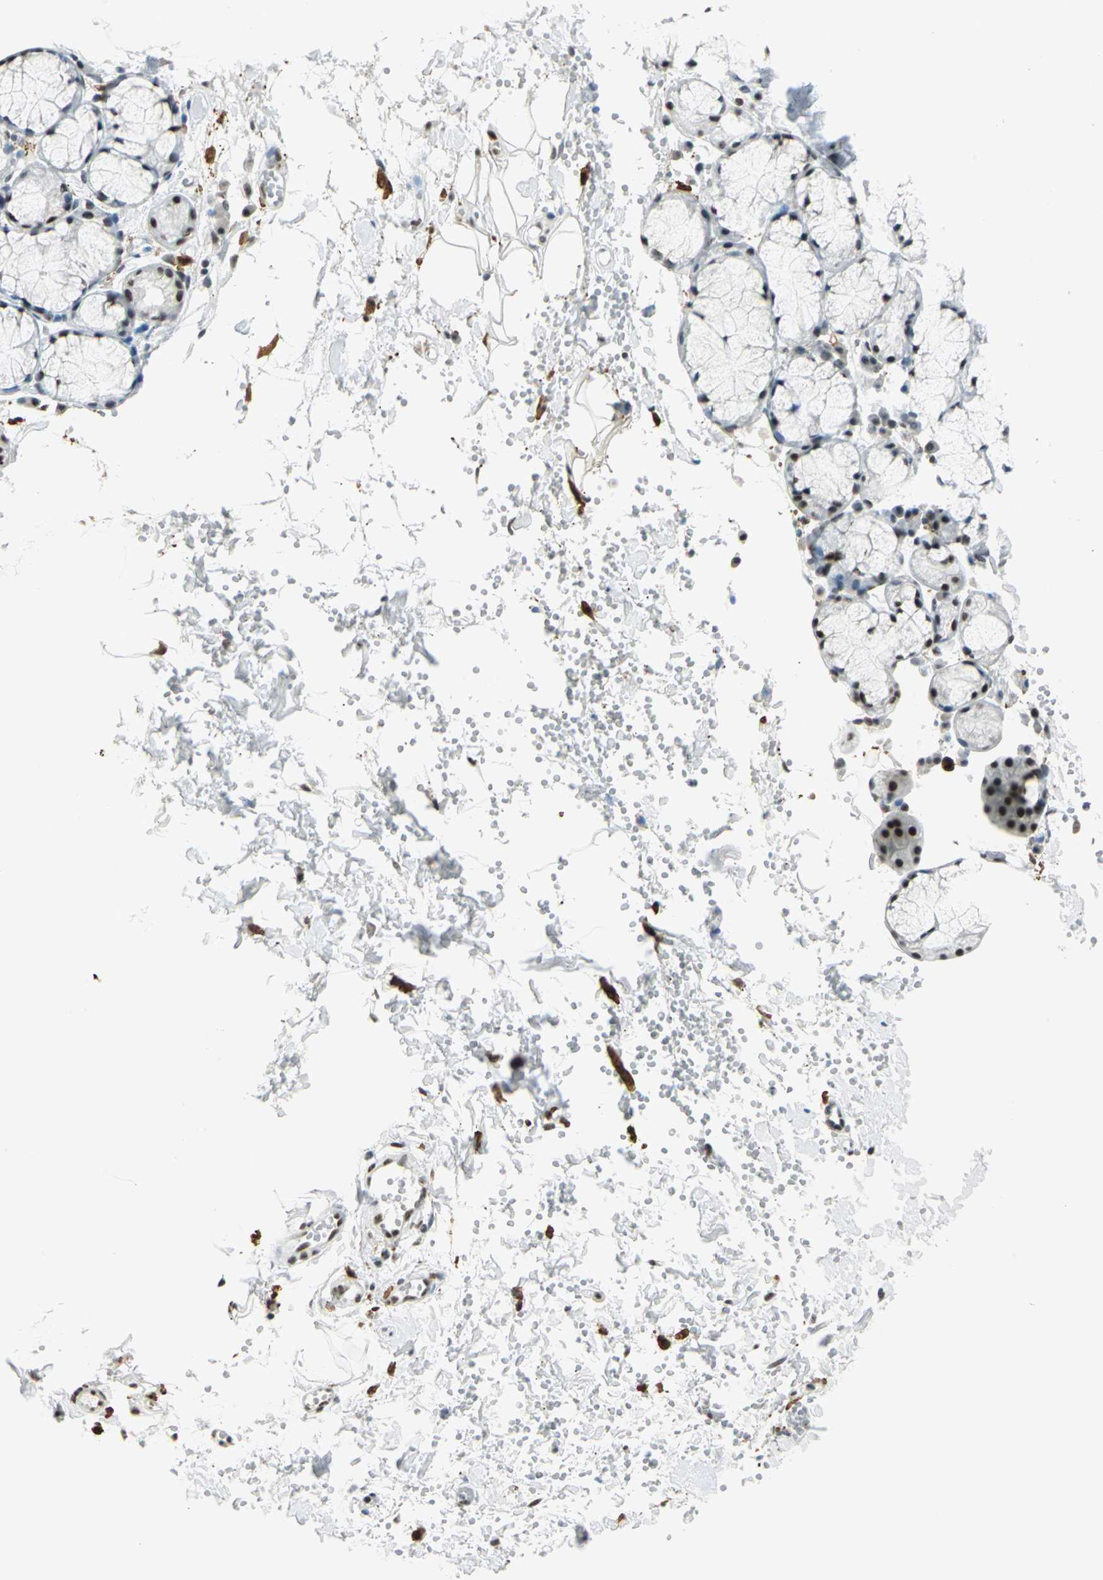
{"staining": {"intensity": "strong", "quantity": "<25%", "location": "nuclear"}, "tissue": "salivary gland", "cell_type": "Glandular cells", "image_type": "normal", "snomed": [{"axis": "morphology", "description": "Normal tissue, NOS"}, {"axis": "topography", "description": "Skeletal muscle"}, {"axis": "topography", "description": "Oral tissue"}, {"axis": "topography", "description": "Salivary gland"}, {"axis": "topography", "description": "Peripheral nerve tissue"}], "caption": "DAB immunohistochemical staining of unremarkable salivary gland demonstrates strong nuclear protein staining in about <25% of glandular cells.", "gene": "MTMR10", "patient": {"sex": "male", "age": 54}}